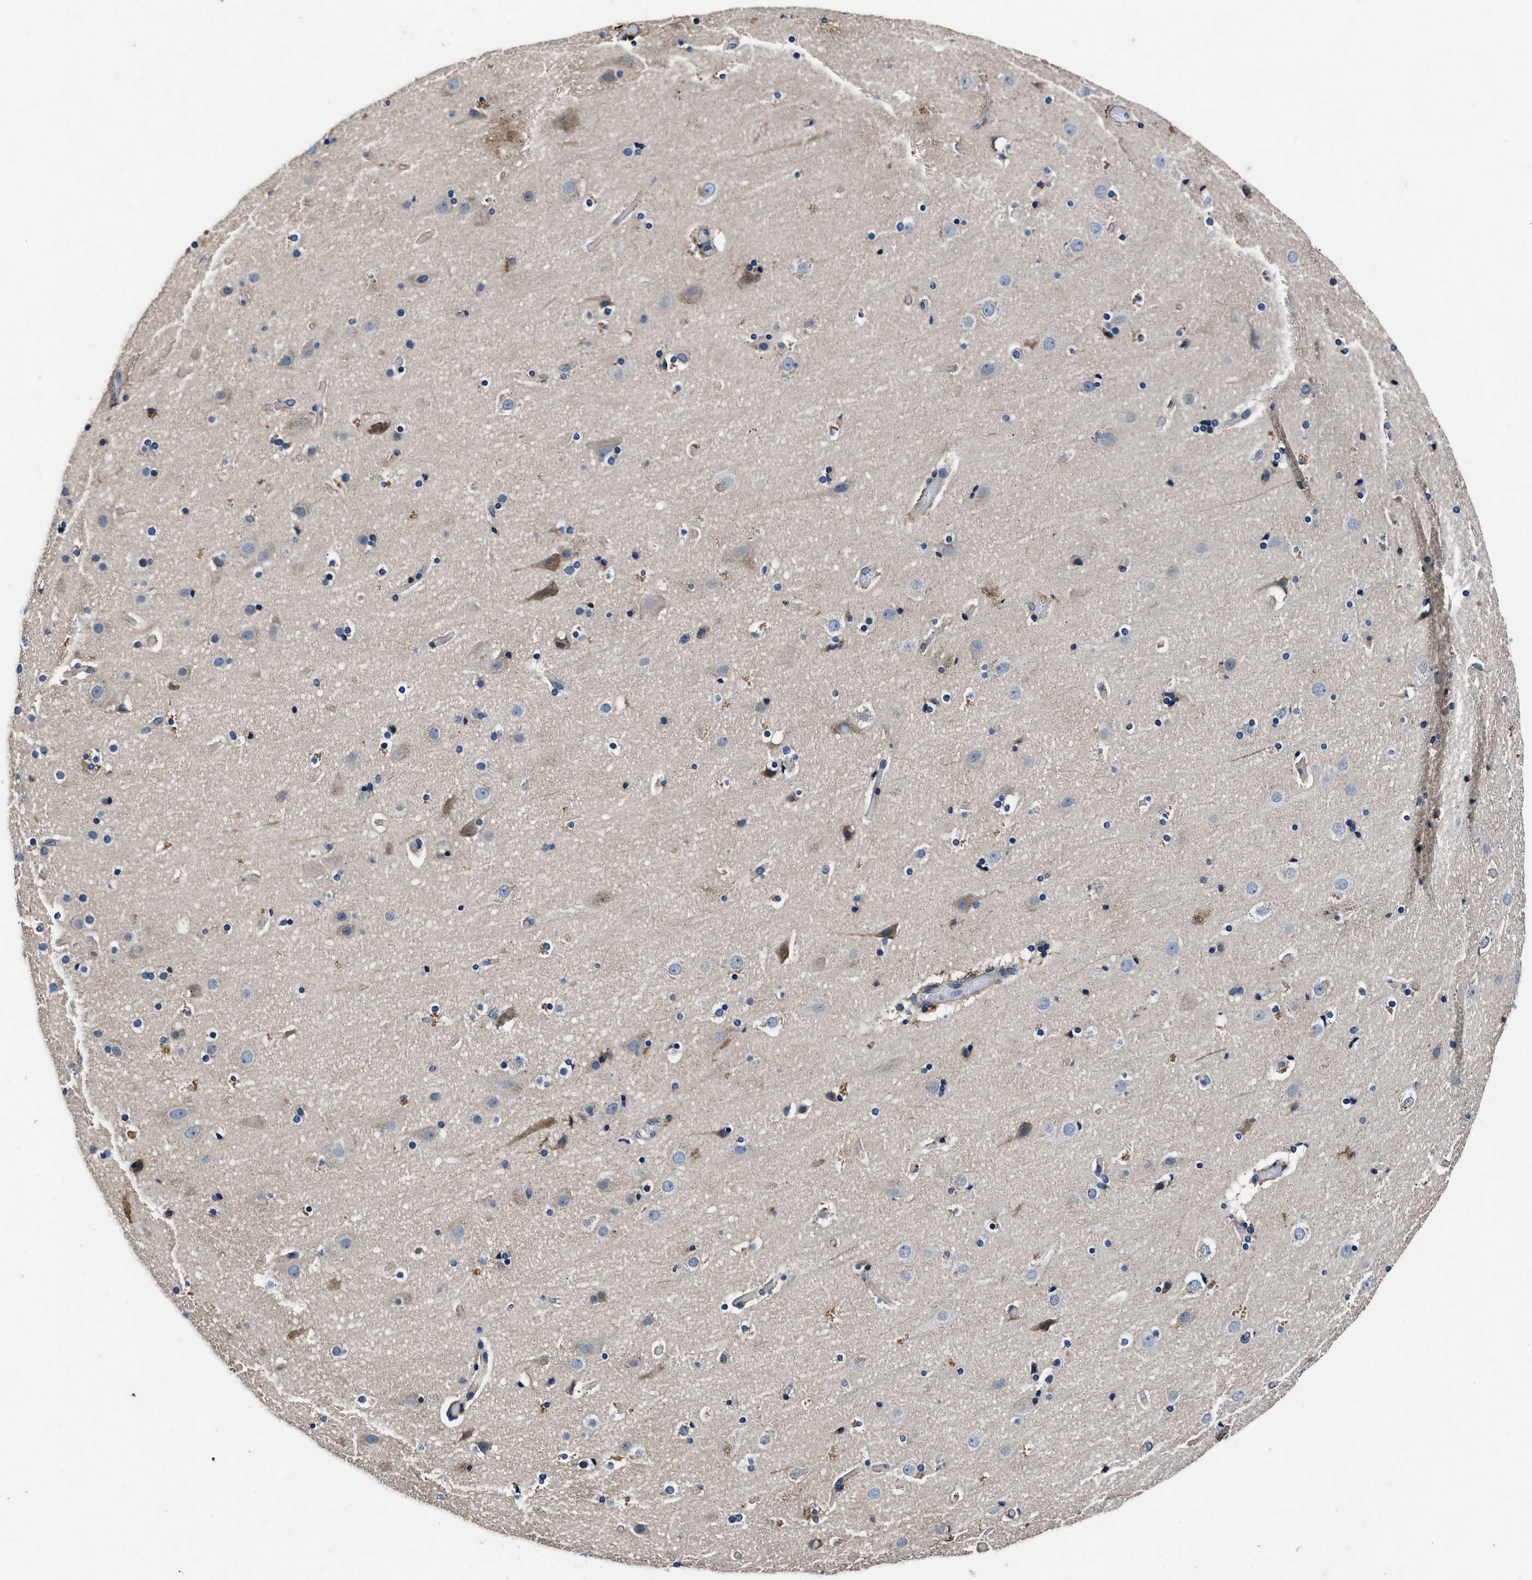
{"staining": {"intensity": "negative", "quantity": "none", "location": "none"}, "tissue": "cerebral cortex", "cell_type": "Endothelial cells", "image_type": "normal", "snomed": [{"axis": "morphology", "description": "Normal tissue, NOS"}, {"axis": "topography", "description": "Cerebral cortex"}], "caption": "This histopathology image is of normal cerebral cortex stained with IHC to label a protein in brown with the nuclei are counter-stained blue. There is no positivity in endothelial cells.", "gene": "DHRS7B", "patient": {"sex": "male", "age": 57}}